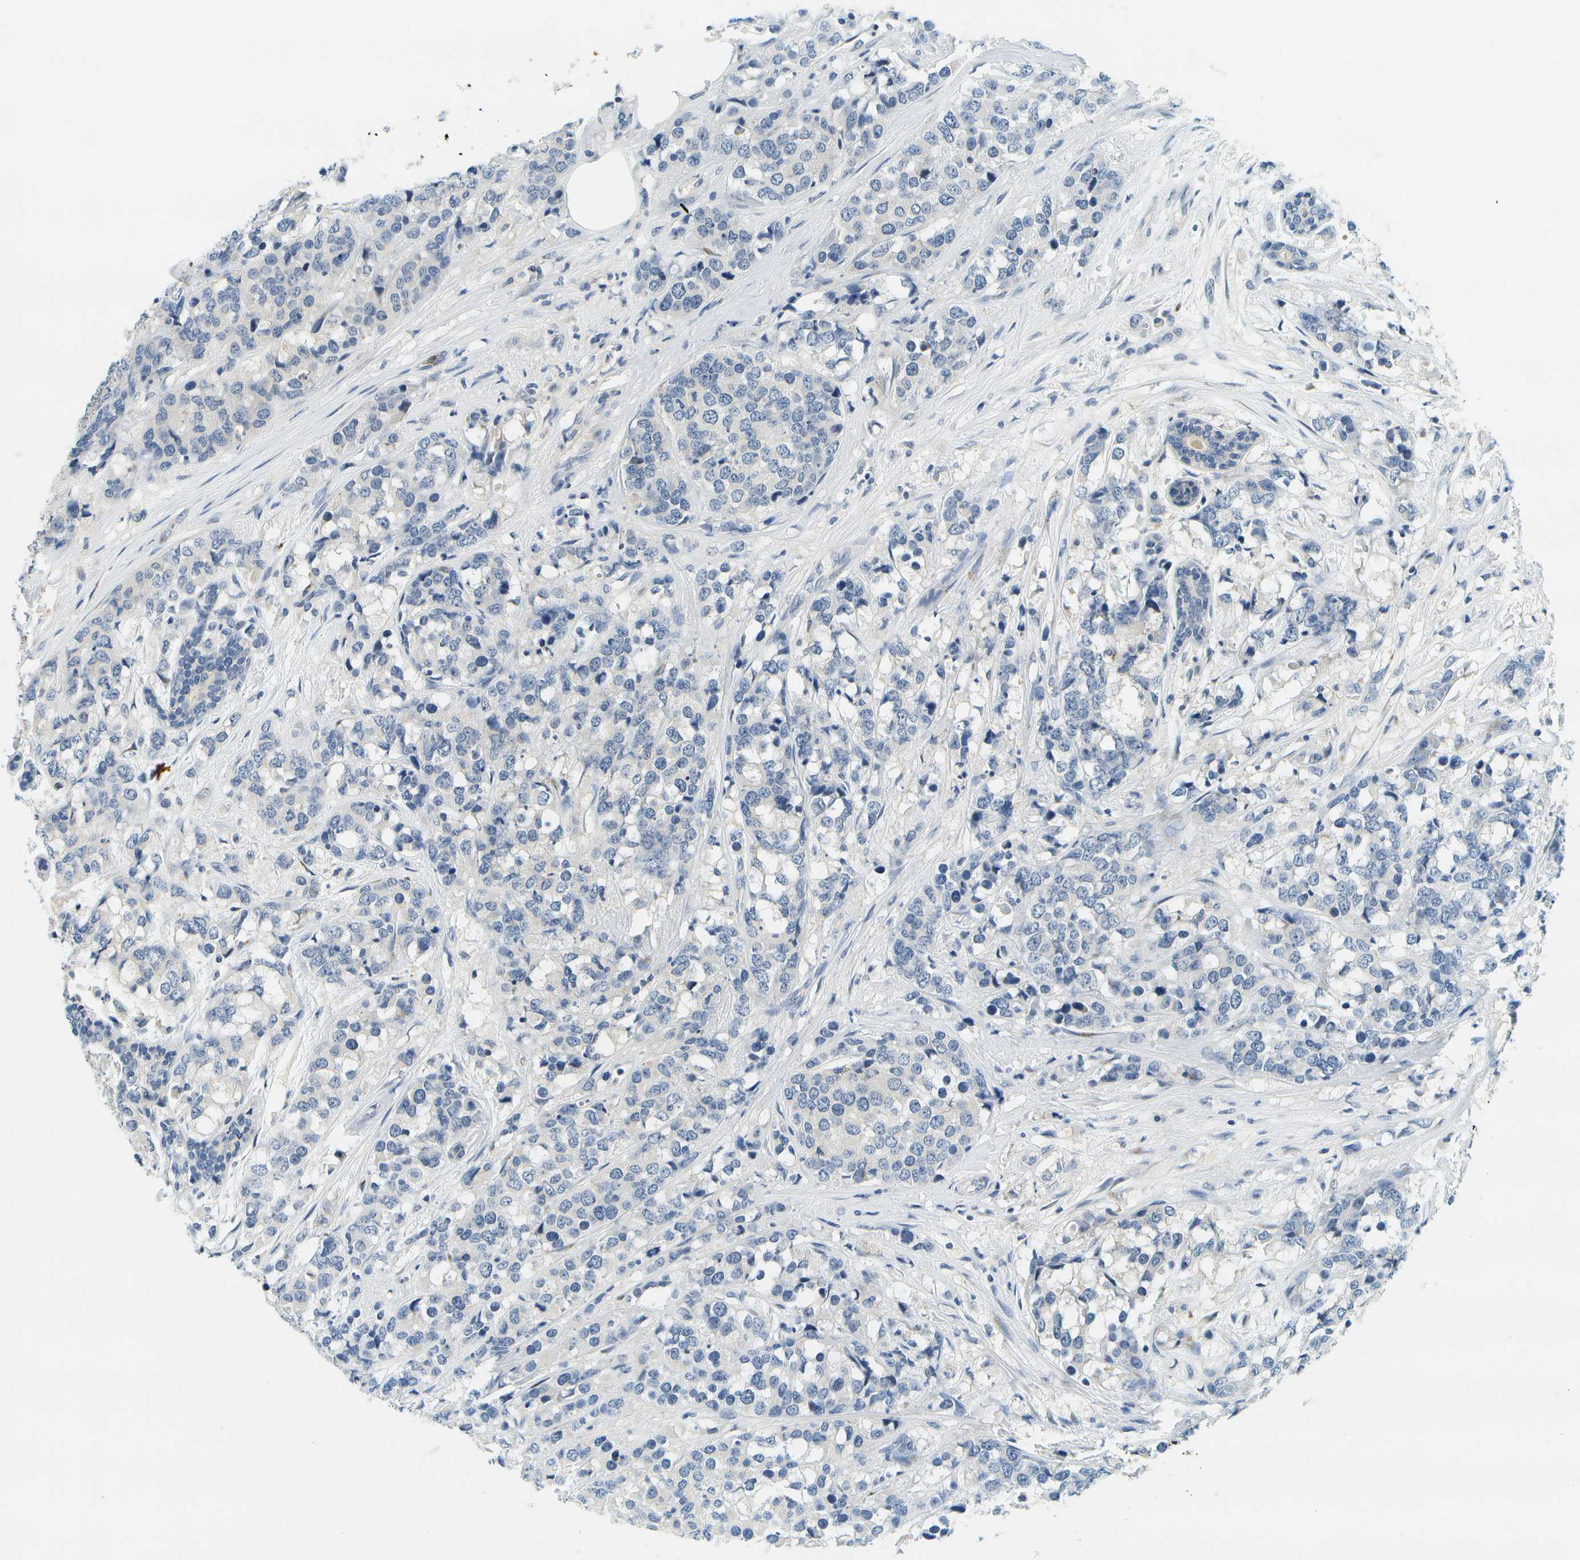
{"staining": {"intensity": "negative", "quantity": "none", "location": "none"}, "tissue": "breast cancer", "cell_type": "Tumor cells", "image_type": "cancer", "snomed": [{"axis": "morphology", "description": "Lobular carcinoma"}, {"axis": "topography", "description": "Breast"}], "caption": "This is a histopathology image of IHC staining of breast lobular carcinoma, which shows no staining in tumor cells. (DAB immunohistochemistry (IHC), high magnification).", "gene": "RASGRP2", "patient": {"sex": "female", "age": 59}}